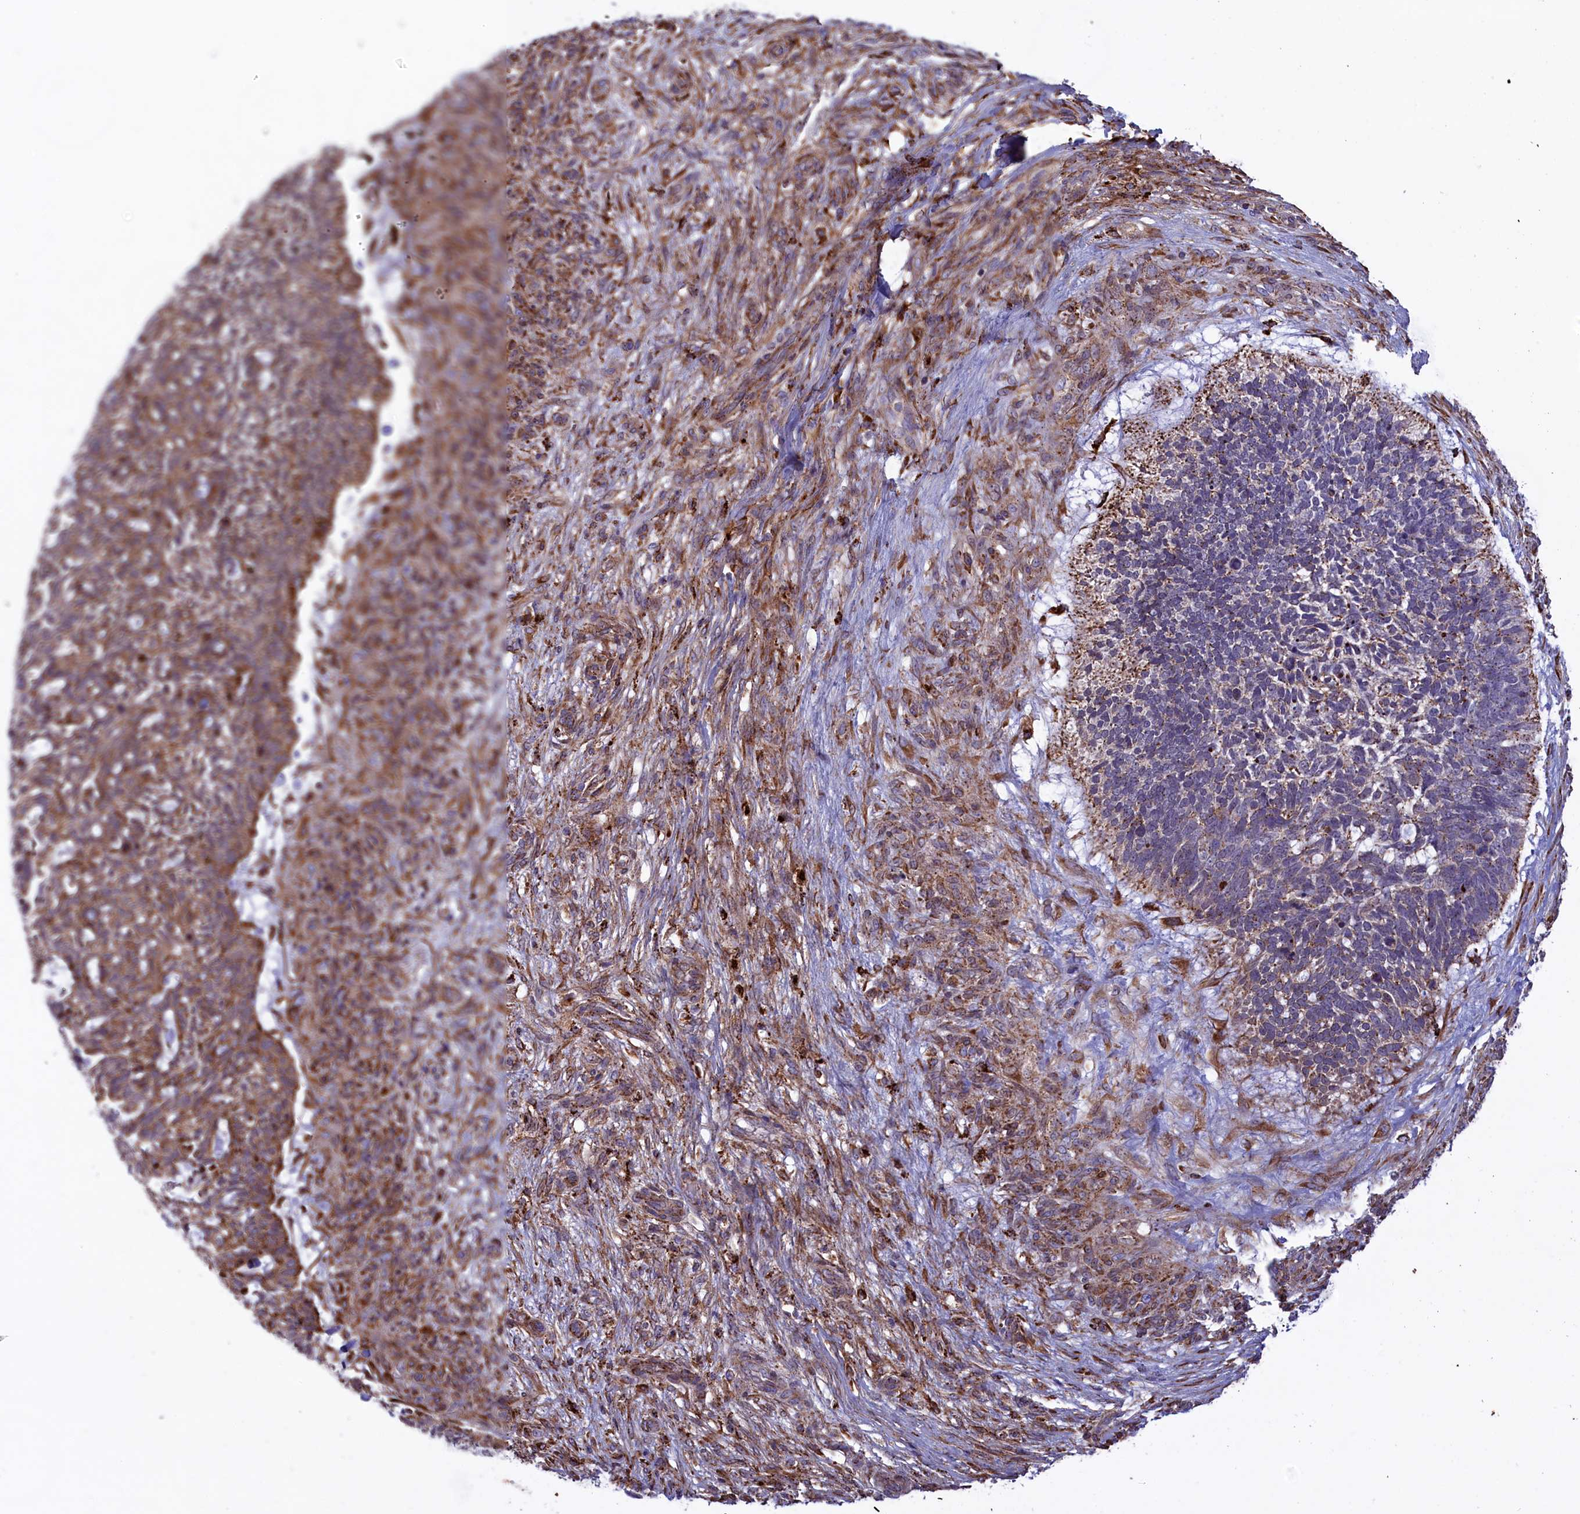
{"staining": {"intensity": "strong", "quantity": "<25%", "location": "cytoplasmic/membranous"}, "tissue": "skin cancer", "cell_type": "Tumor cells", "image_type": "cancer", "snomed": [{"axis": "morphology", "description": "Basal cell carcinoma"}, {"axis": "topography", "description": "Skin"}], "caption": "This is a histology image of immunohistochemistry staining of skin cancer (basal cell carcinoma), which shows strong positivity in the cytoplasmic/membranous of tumor cells.", "gene": "MAN2B1", "patient": {"sex": "male", "age": 88}}